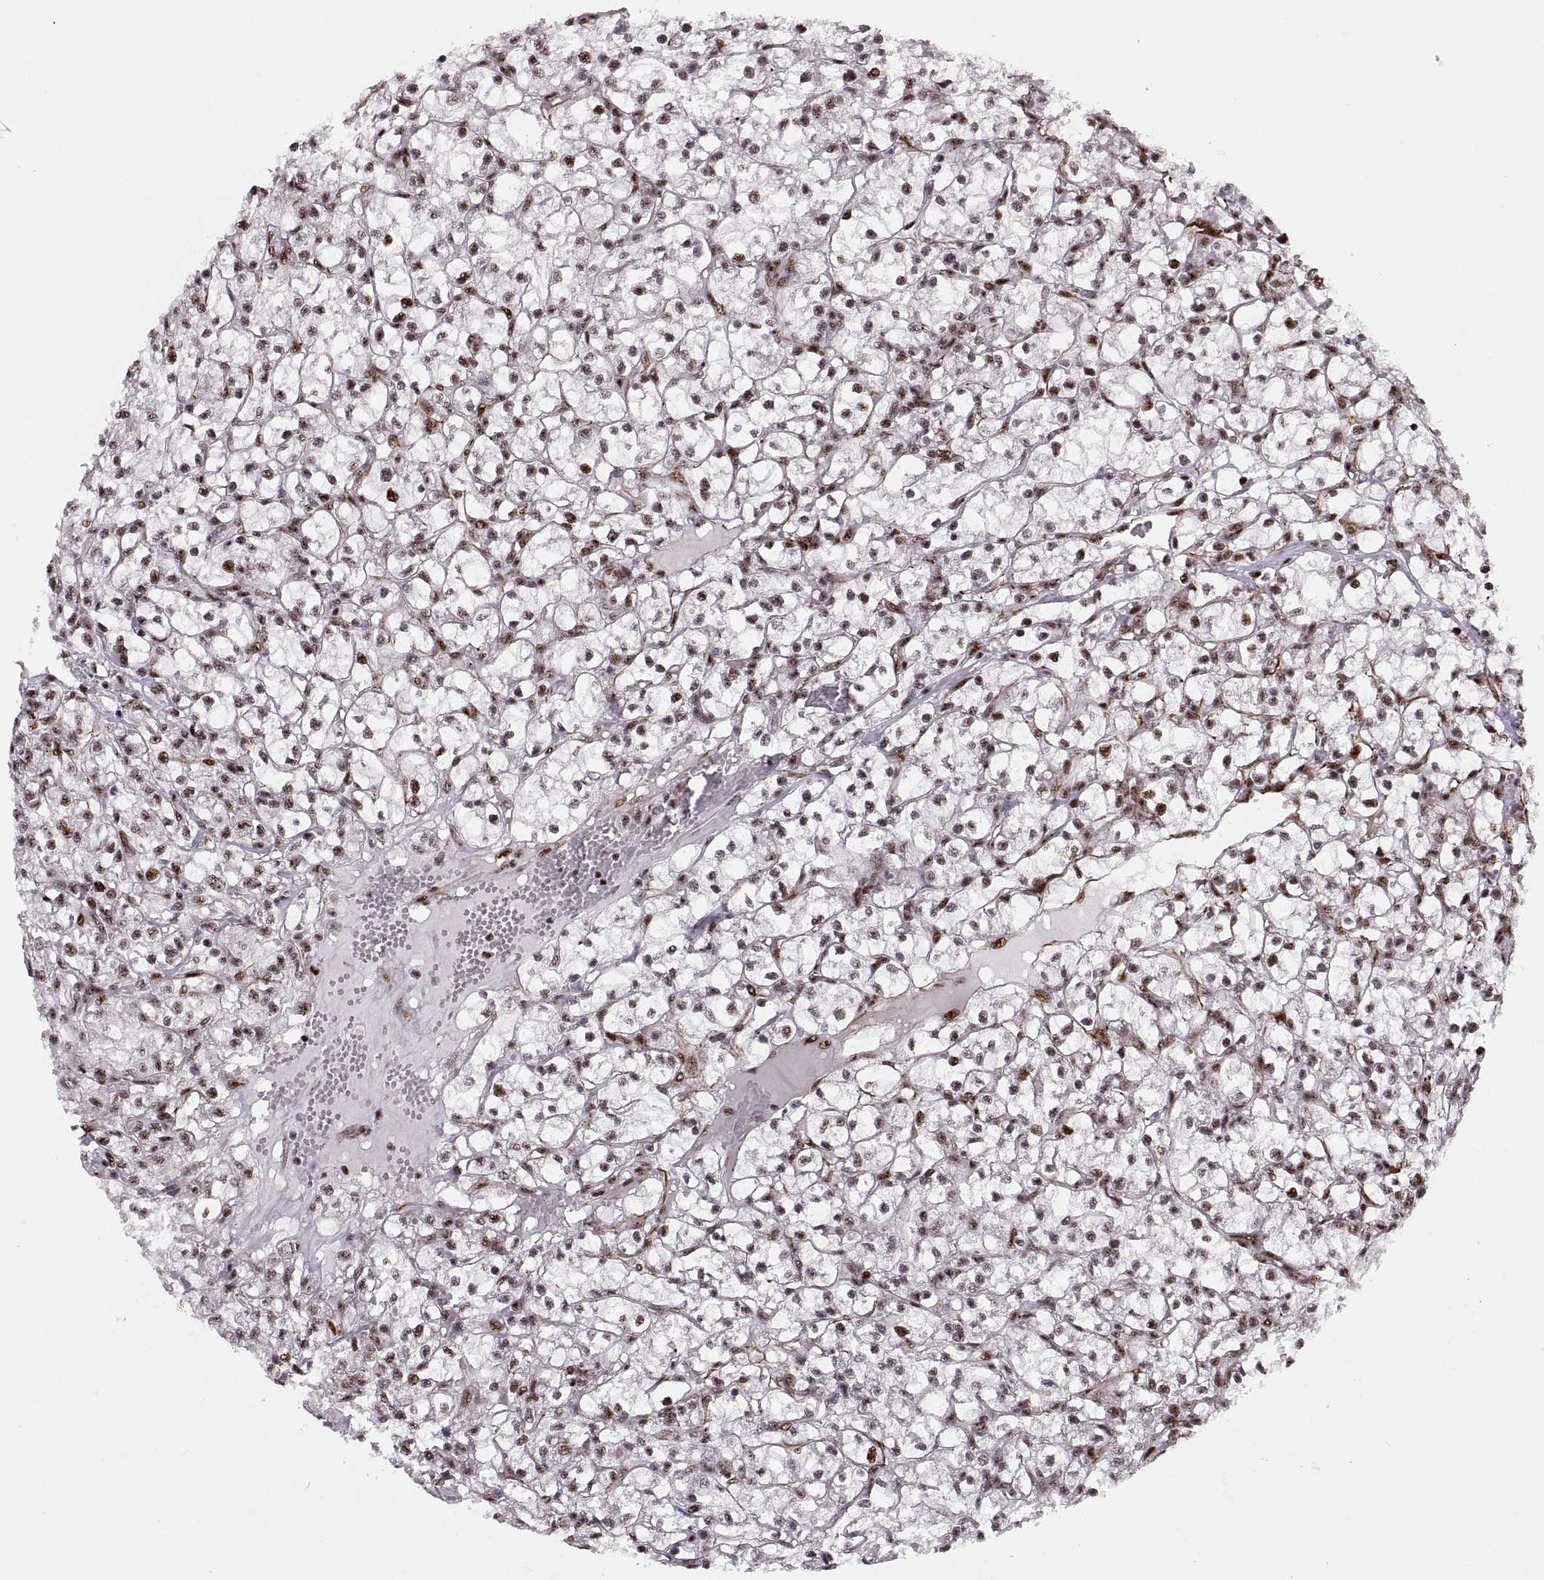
{"staining": {"intensity": "moderate", "quantity": "25%-75%", "location": "nuclear"}, "tissue": "renal cancer", "cell_type": "Tumor cells", "image_type": "cancer", "snomed": [{"axis": "morphology", "description": "Adenocarcinoma, NOS"}, {"axis": "topography", "description": "Kidney"}], "caption": "Tumor cells show medium levels of moderate nuclear positivity in approximately 25%-75% of cells in human renal cancer.", "gene": "ZCCHC17", "patient": {"sex": "female", "age": 59}}